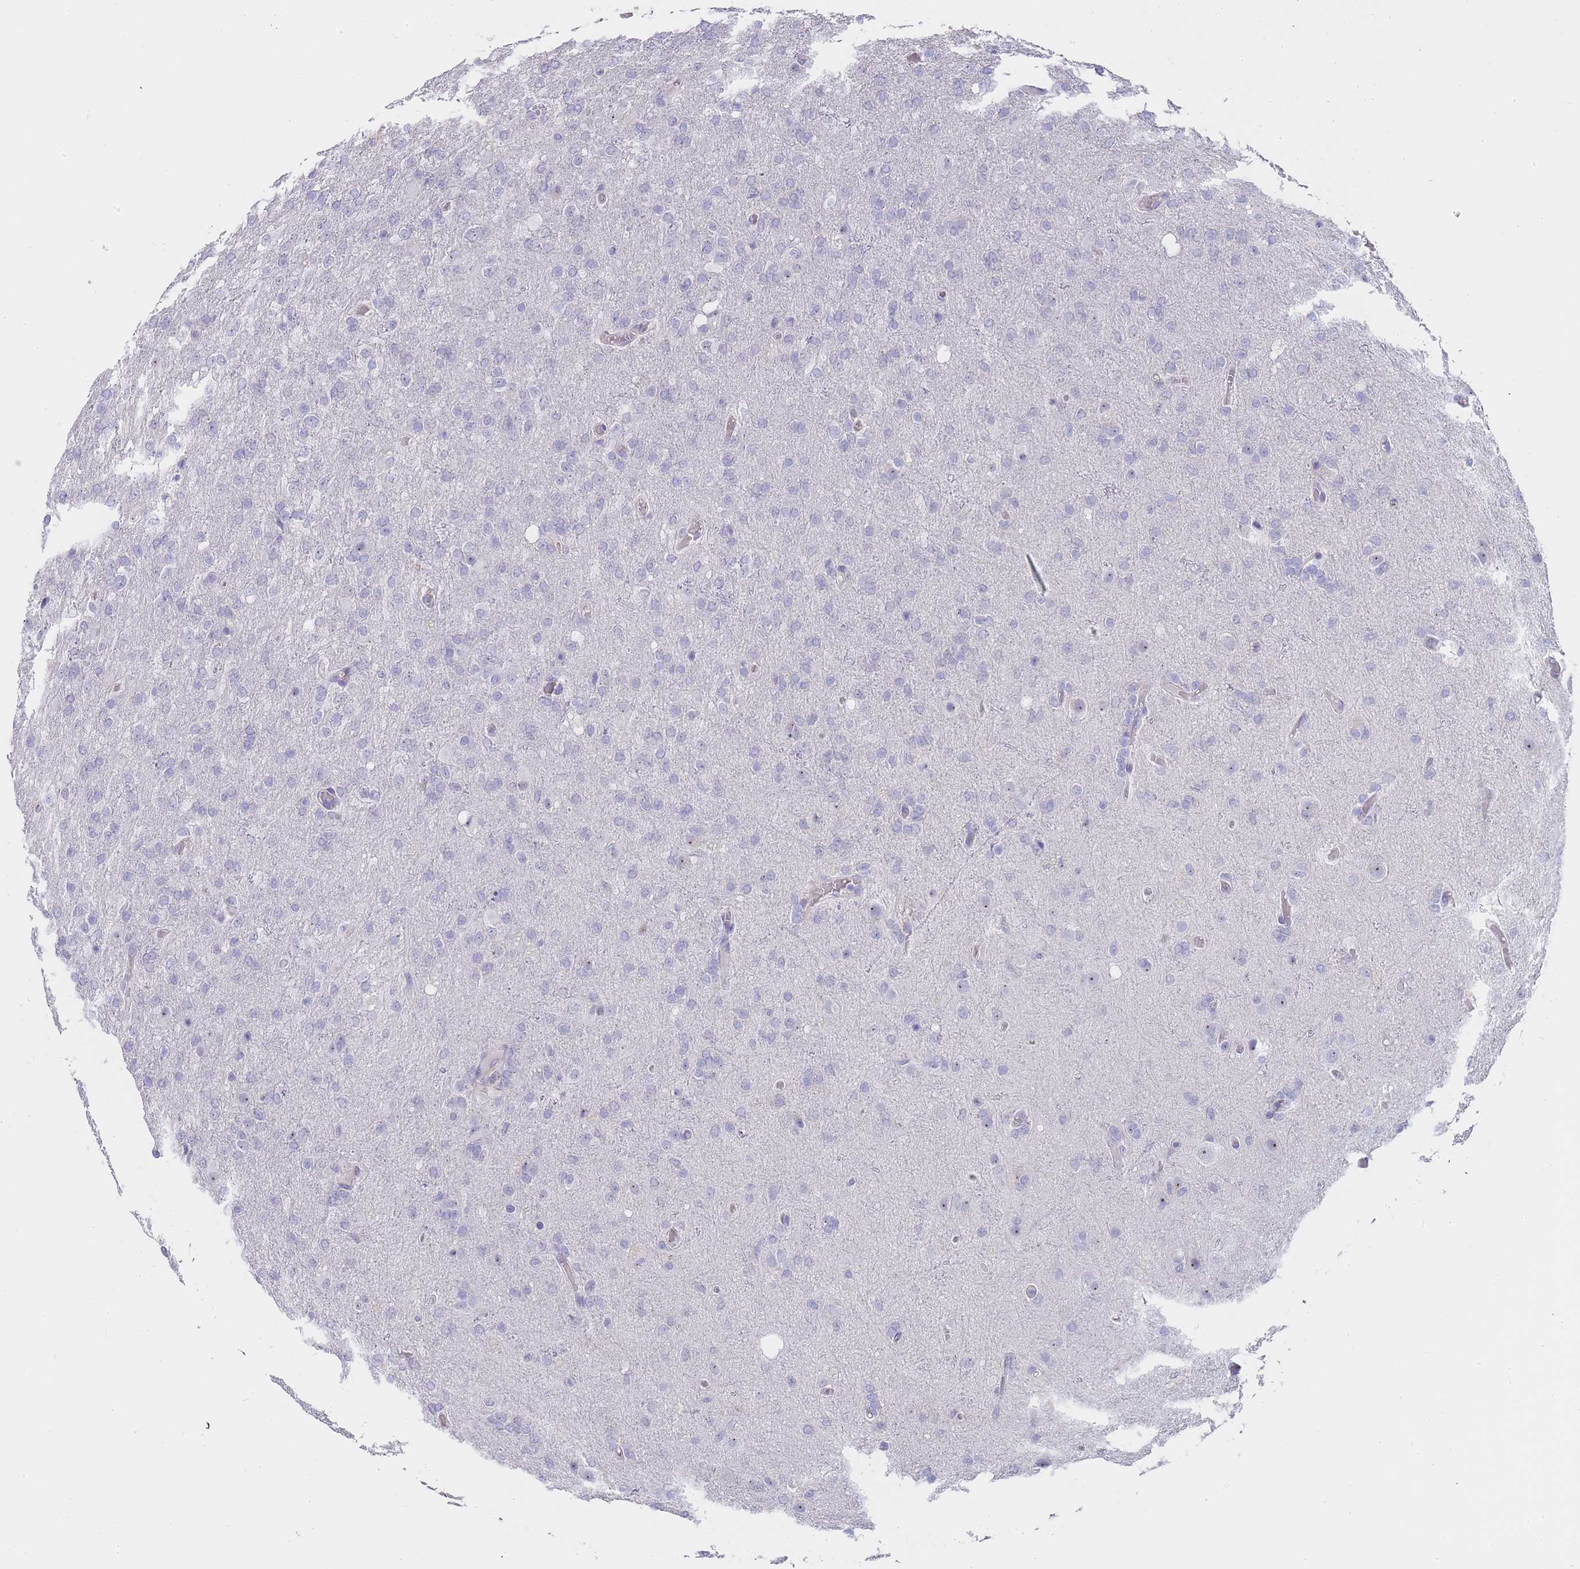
{"staining": {"intensity": "negative", "quantity": "none", "location": "none"}, "tissue": "glioma", "cell_type": "Tumor cells", "image_type": "cancer", "snomed": [{"axis": "morphology", "description": "Glioma, malignant, High grade"}, {"axis": "topography", "description": "Brain"}], "caption": "DAB immunohistochemical staining of human glioma demonstrates no significant expression in tumor cells.", "gene": "NOP14", "patient": {"sex": "female", "age": 74}}